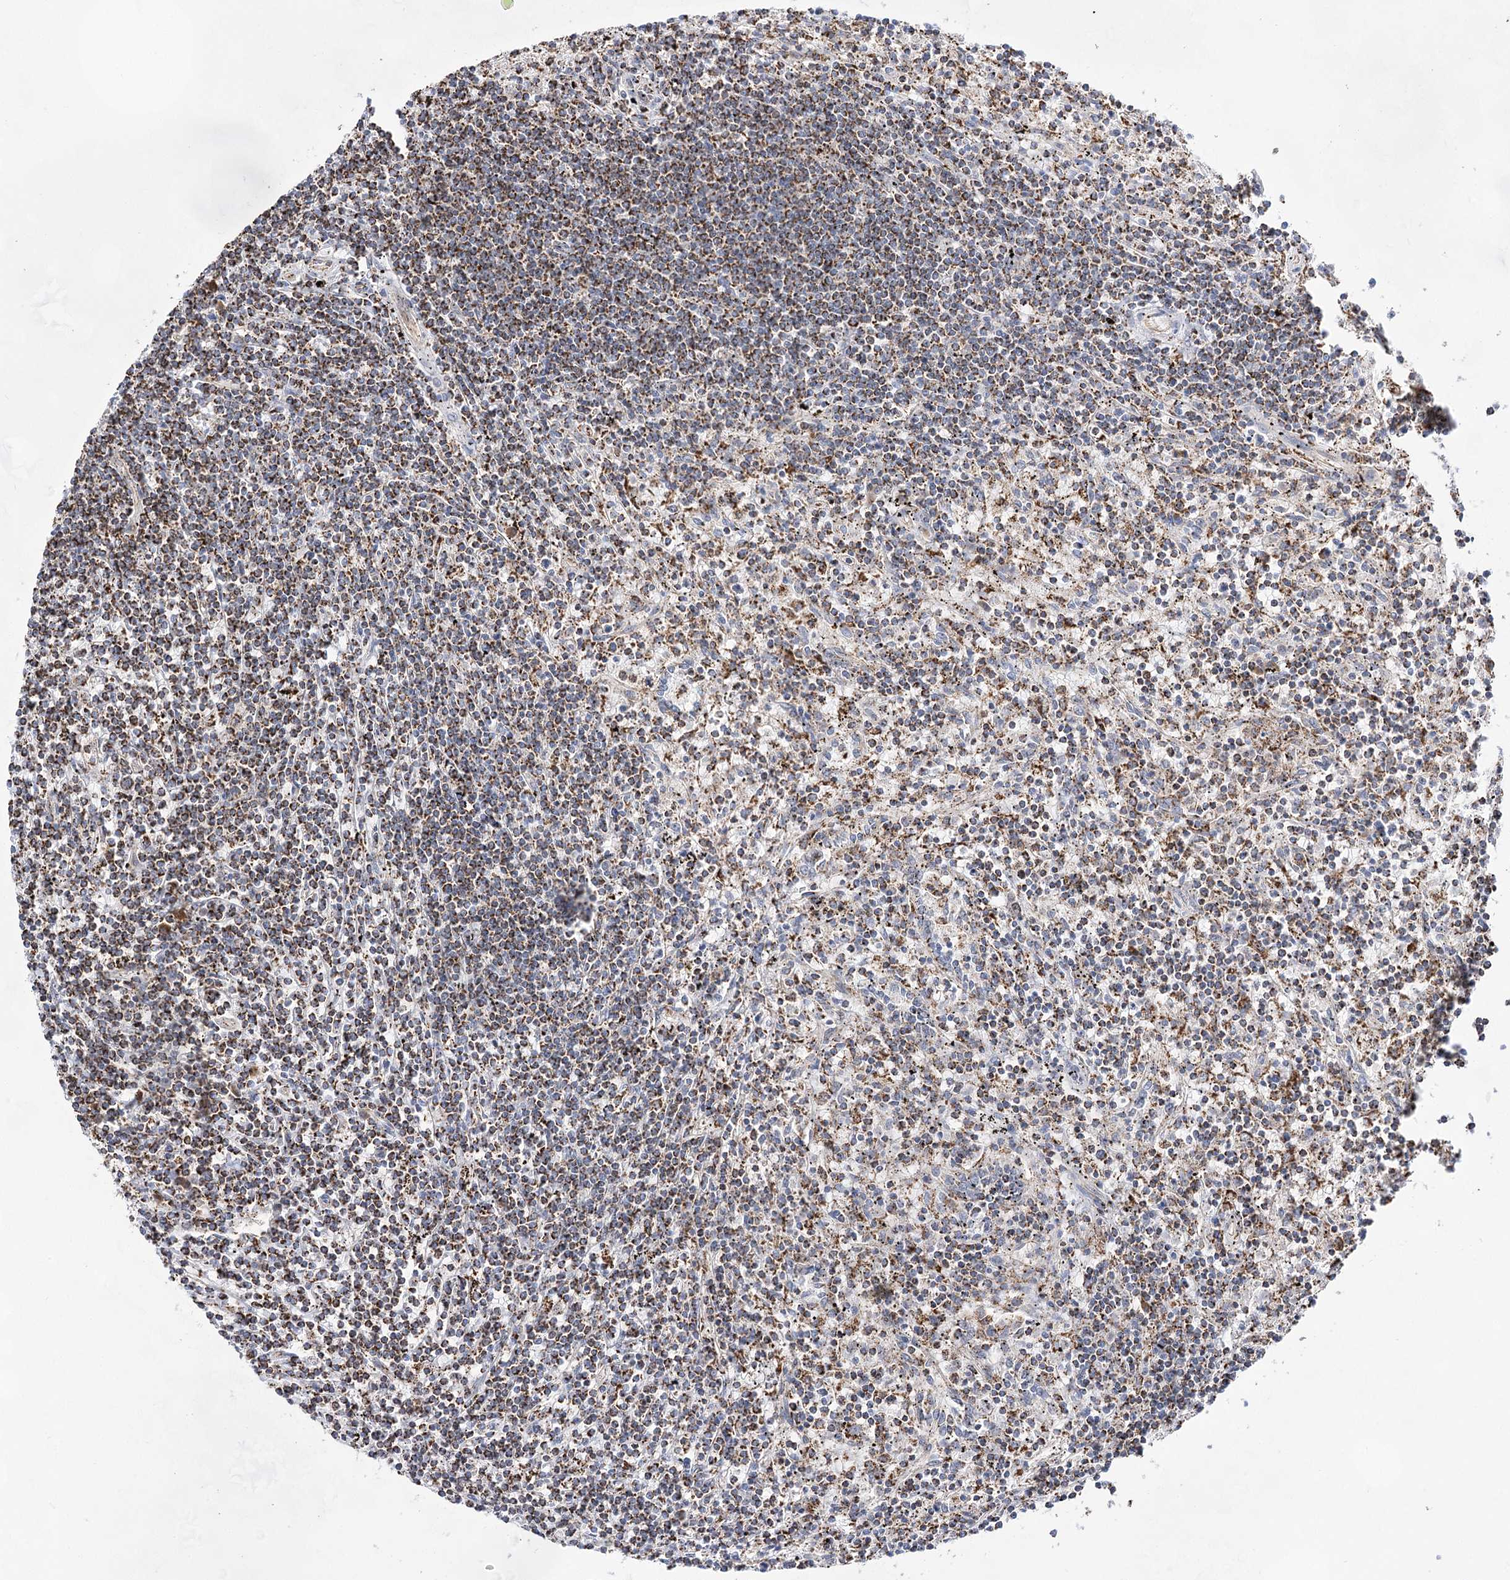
{"staining": {"intensity": "strong", "quantity": ">75%", "location": "cytoplasmic/membranous"}, "tissue": "lymphoma", "cell_type": "Tumor cells", "image_type": "cancer", "snomed": [{"axis": "morphology", "description": "Malignant lymphoma, non-Hodgkin's type, Low grade"}, {"axis": "topography", "description": "Spleen"}], "caption": "Low-grade malignant lymphoma, non-Hodgkin's type stained with IHC demonstrates strong cytoplasmic/membranous positivity in about >75% of tumor cells. Nuclei are stained in blue.", "gene": "NADK2", "patient": {"sex": "male", "age": 76}}